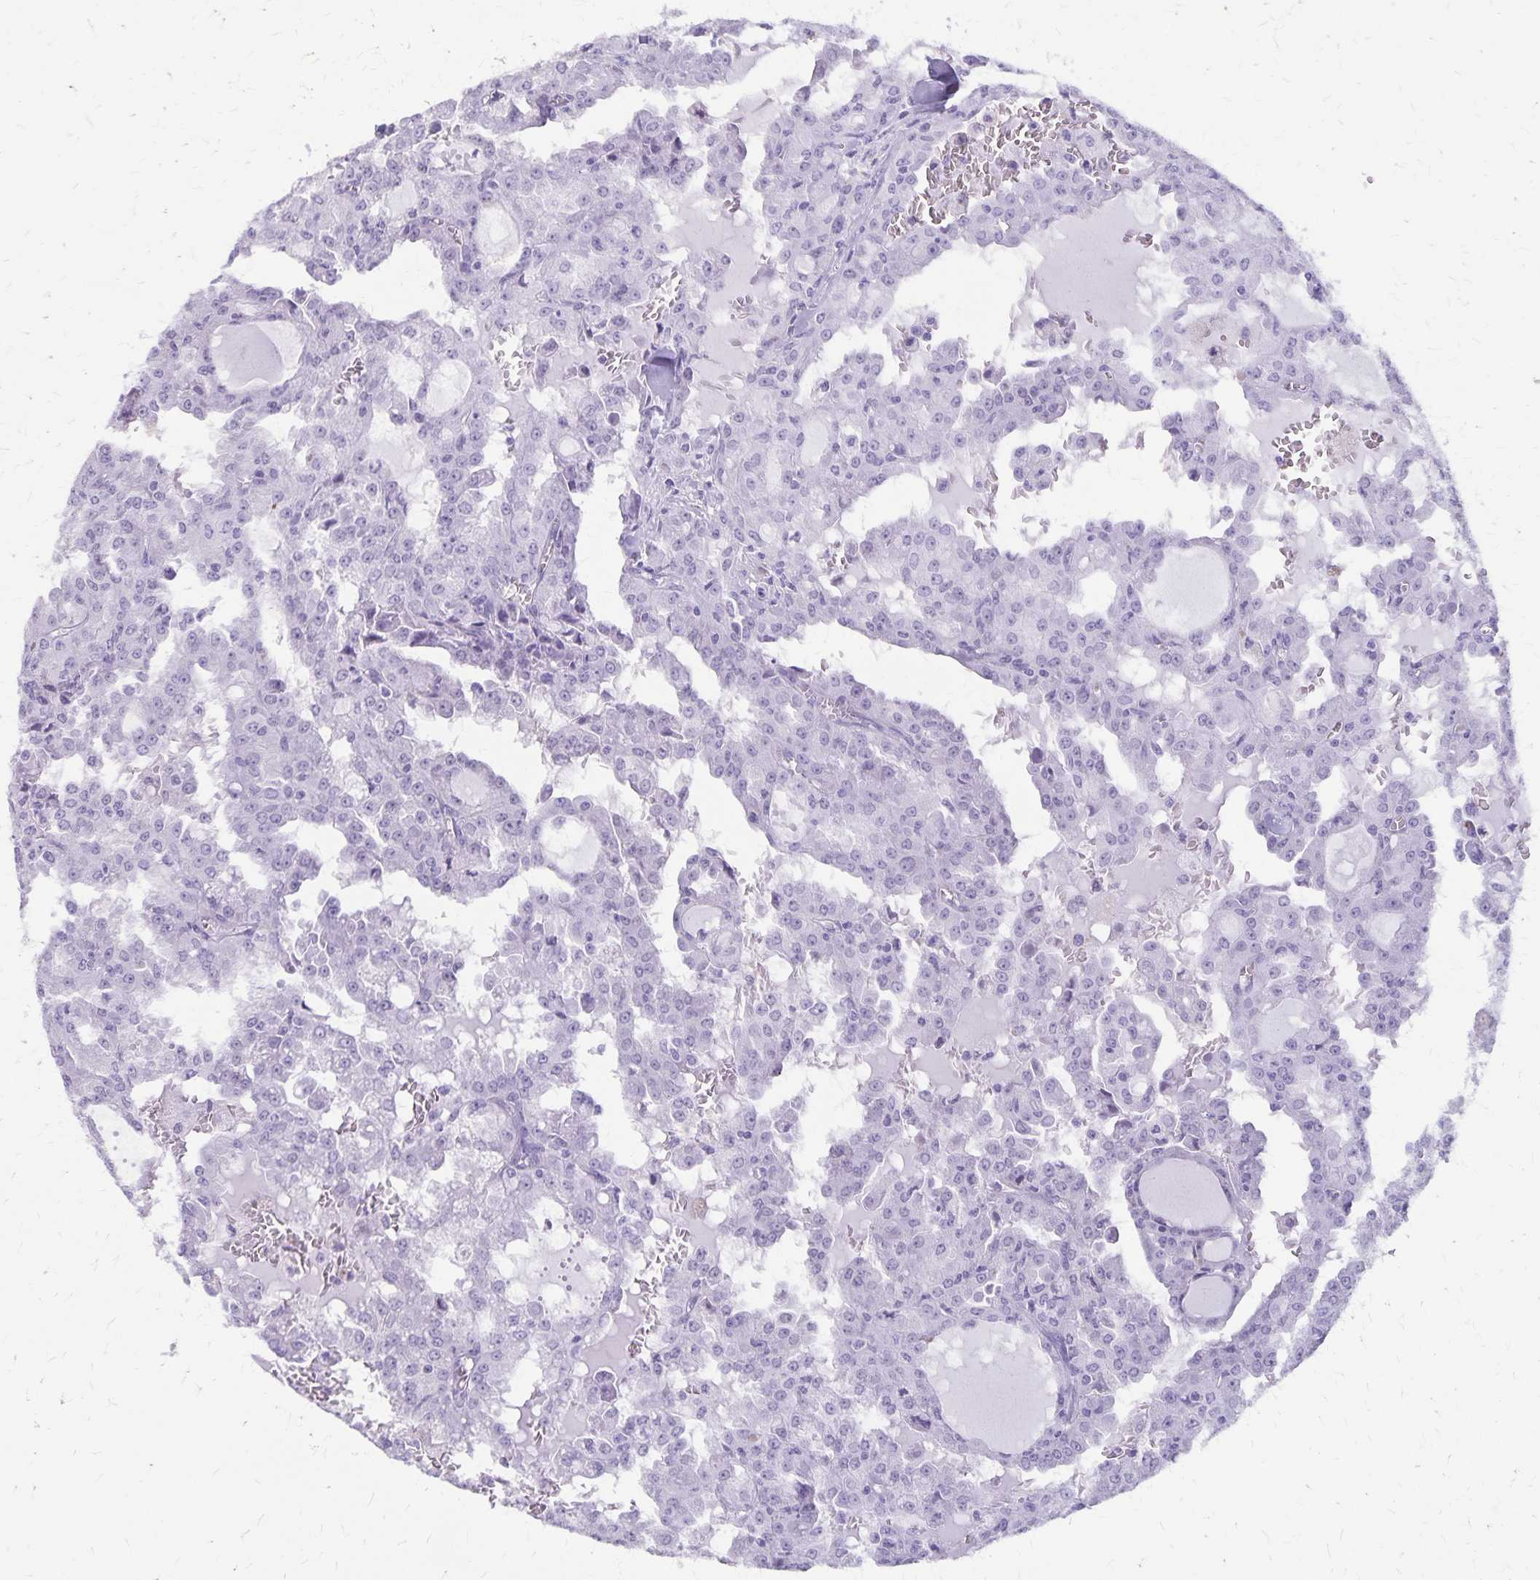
{"staining": {"intensity": "negative", "quantity": "none", "location": "none"}, "tissue": "head and neck cancer", "cell_type": "Tumor cells", "image_type": "cancer", "snomed": [{"axis": "morphology", "description": "Adenocarcinoma, NOS"}, {"axis": "topography", "description": "Head-Neck"}], "caption": "Immunohistochemistry (IHC) photomicrograph of head and neck cancer stained for a protein (brown), which shows no positivity in tumor cells.", "gene": "DEFA5", "patient": {"sex": "male", "age": 64}}